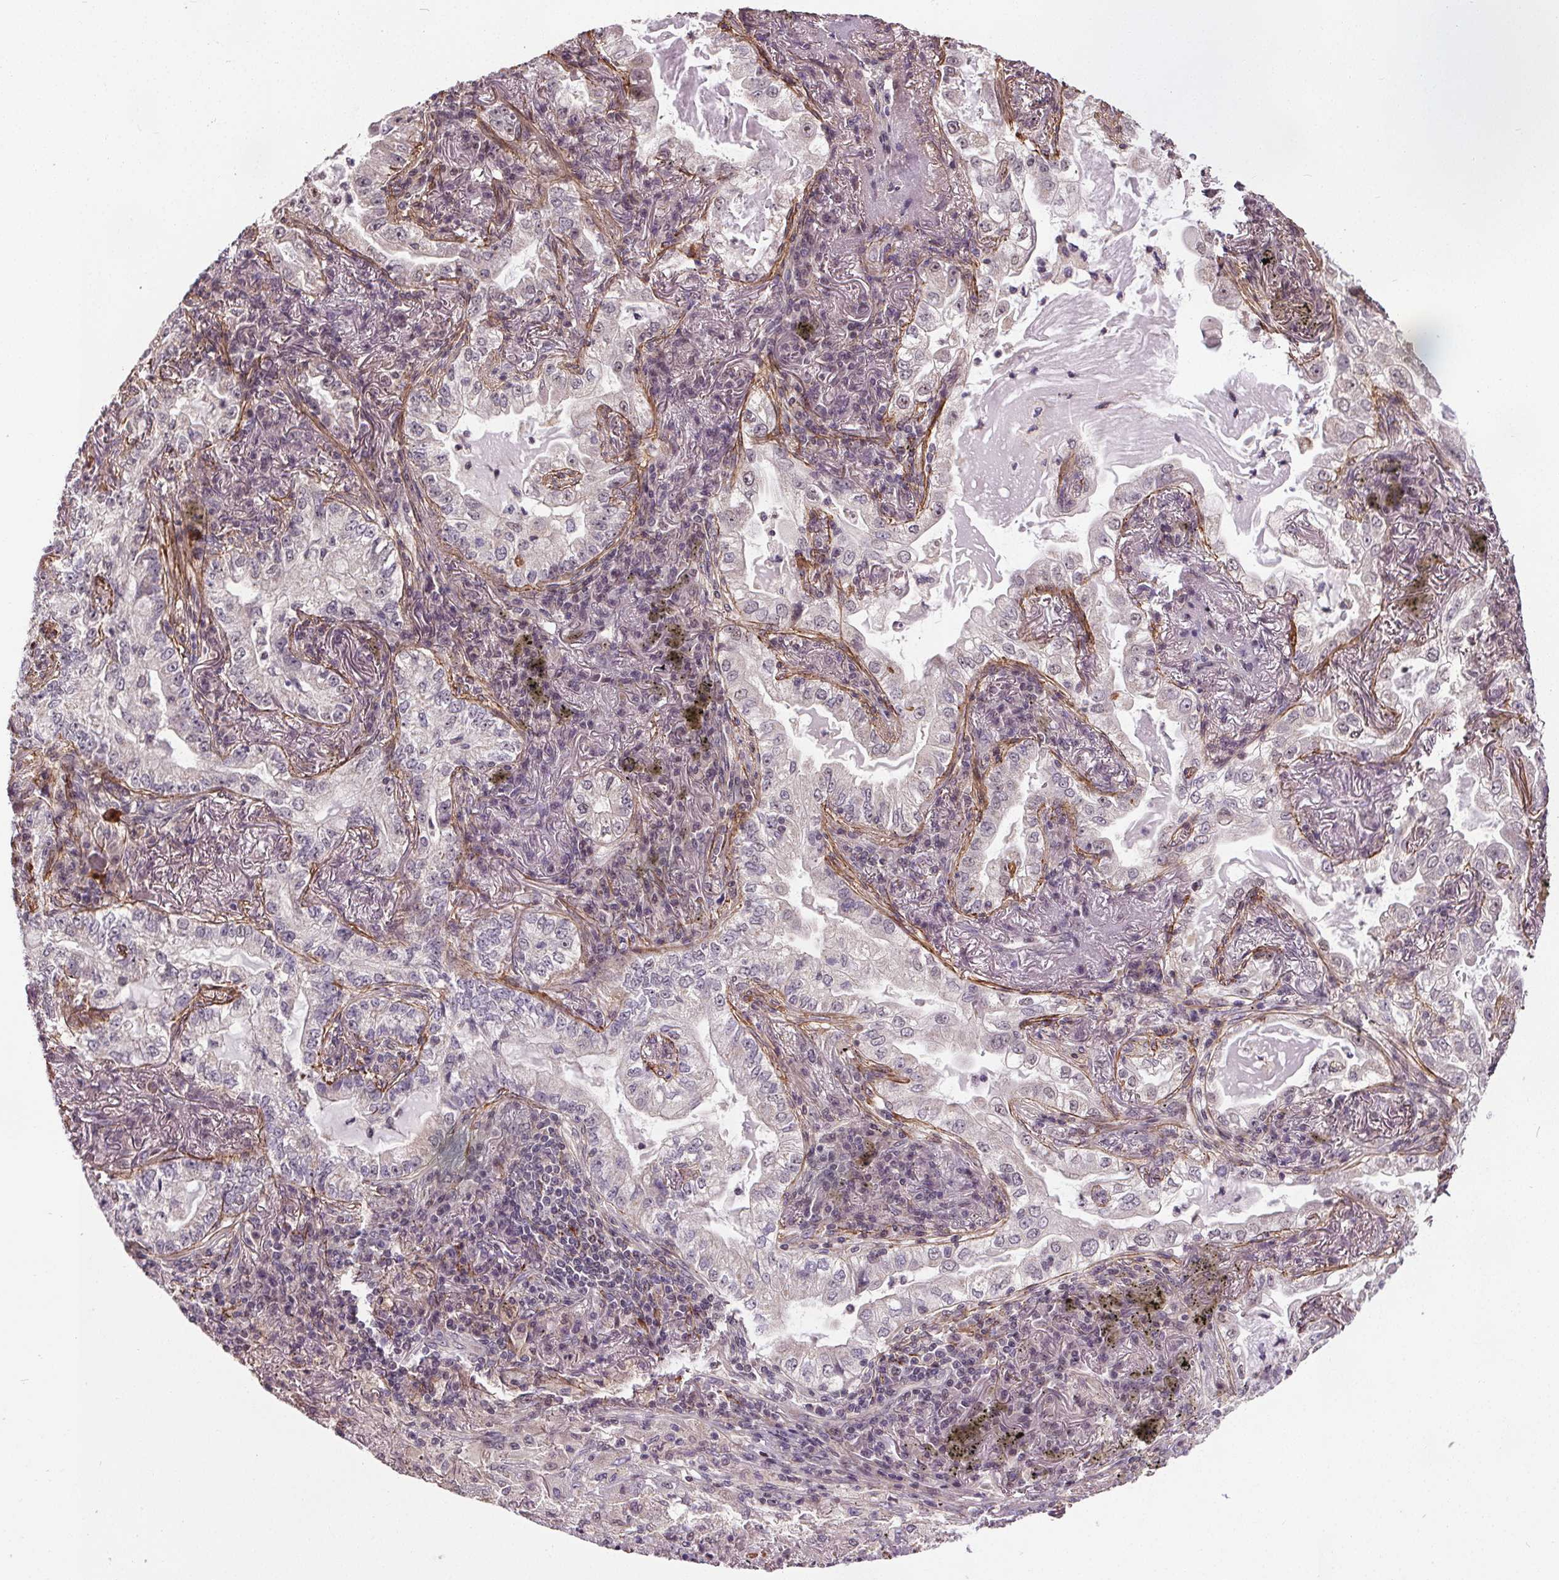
{"staining": {"intensity": "negative", "quantity": "none", "location": "none"}, "tissue": "lung cancer", "cell_type": "Tumor cells", "image_type": "cancer", "snomed": [{"axis": "morphology", "description": "Adenocarcinoma, NOS"}, {"axis": "topography", "description": "Lung"}], "caption": "The immunohistochemistry (IHC) histopathology image has no significant expression in tumor cells of lung cancer tissue. The staining is performed using DAB (3,3'-diaminobenzidine) brown chromogen with nuclei counter-stained in using hematoxylin.", "gene": "KIAA0232", "patient": {"sex": "female", "age": 73}}